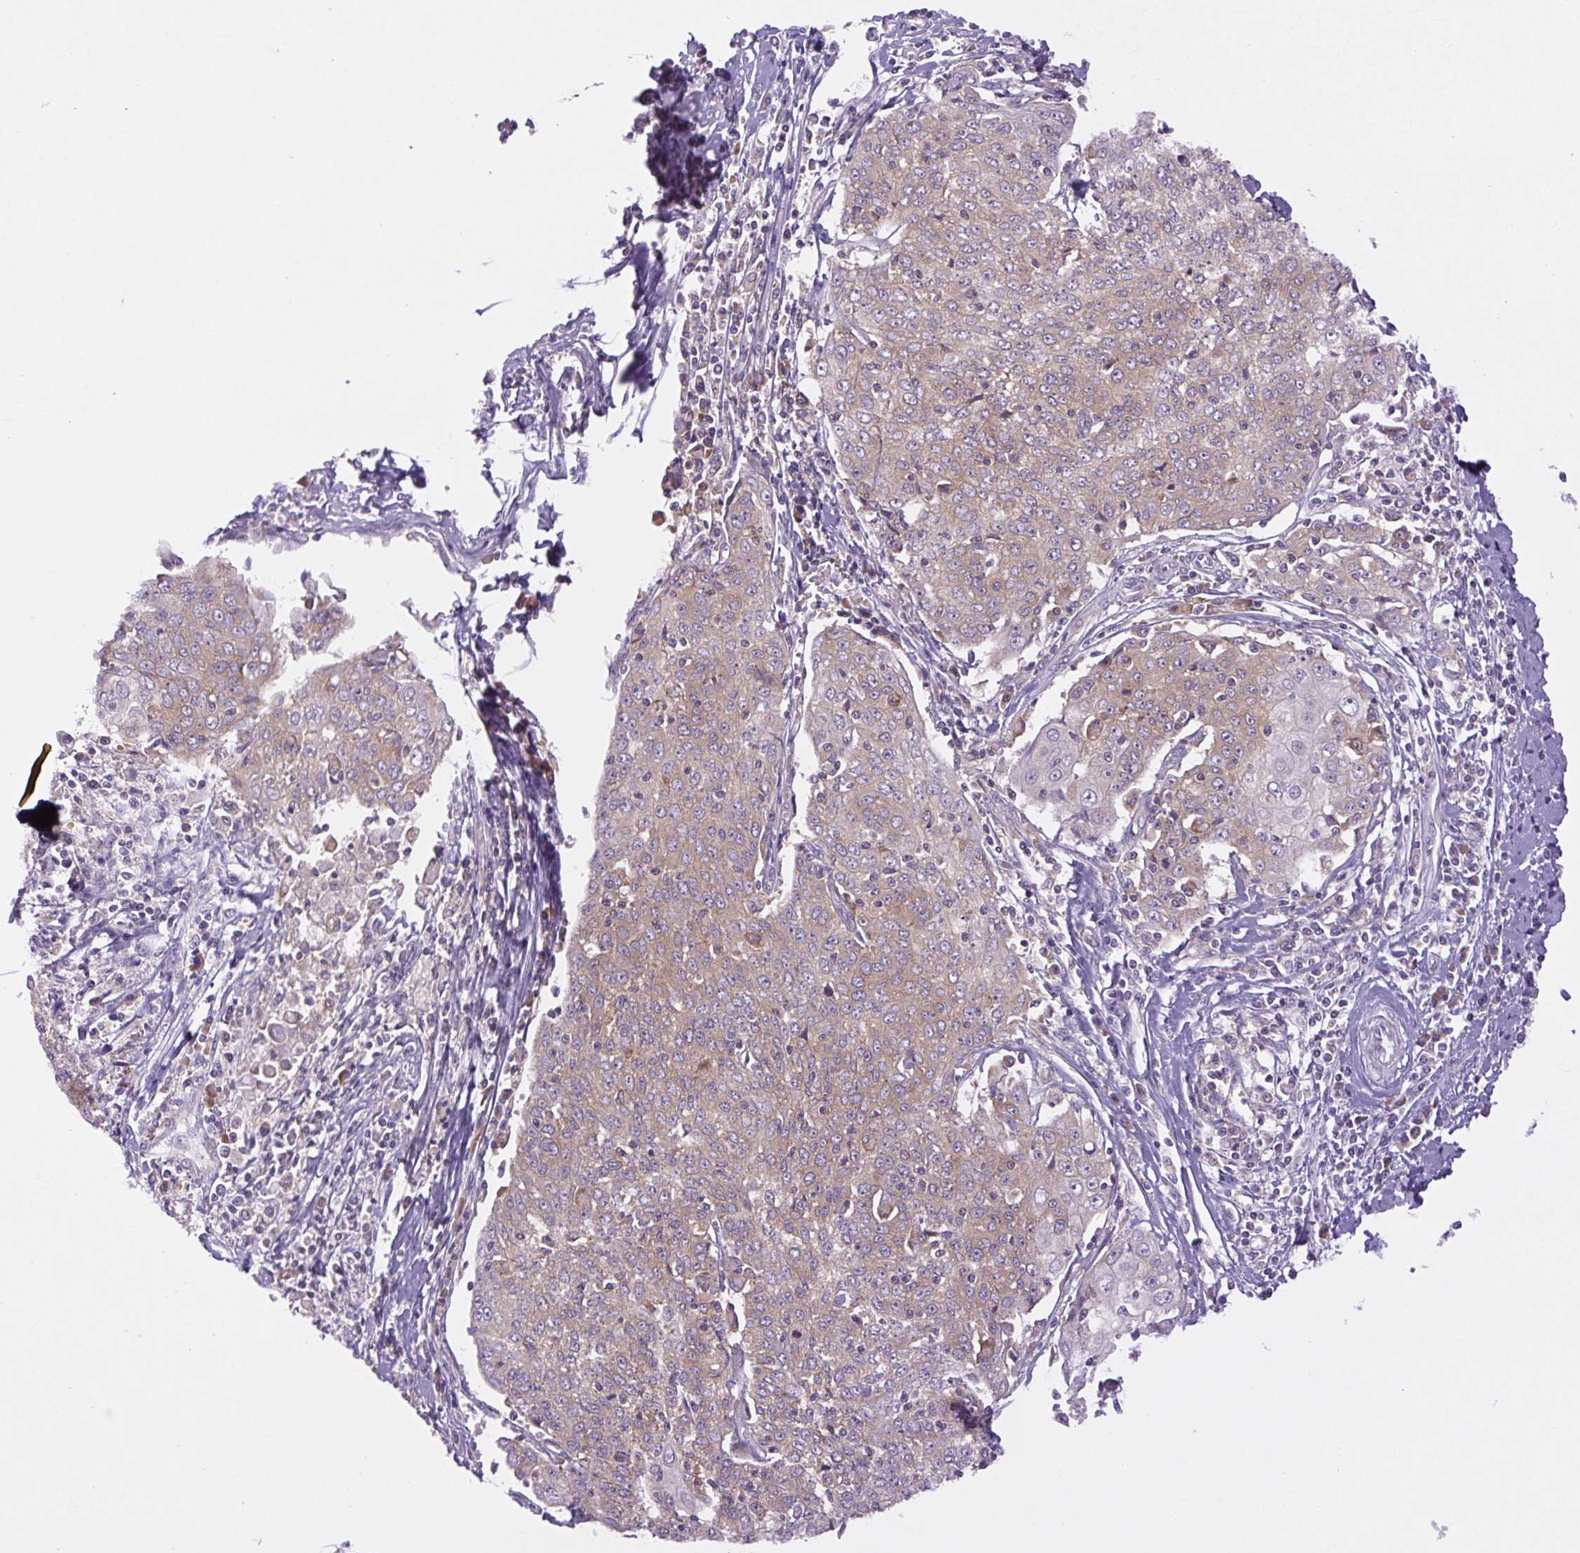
{"staining": {"intensity": "weak", "quantity": ">75%", "location": "cytoplasmic/membranous"}, "tissue": "cervical cancer", "cell_type": "Tumor cells", "image_type": "cancer", "snomed": [{"axis": "morphology", "description": "Squamous cell carcinoma, NOS"}, {"axis": "topography", "description": "Cervix"}], "caption": "Cervical cancer (squamous cell carcinoma) stained for a protein (brown) exhibits weak cytoplasmic/membranous positive expression in about >75% of tumor cells.", "gene": "MINK1", "patient": {"sex": "female", "age": 48}}